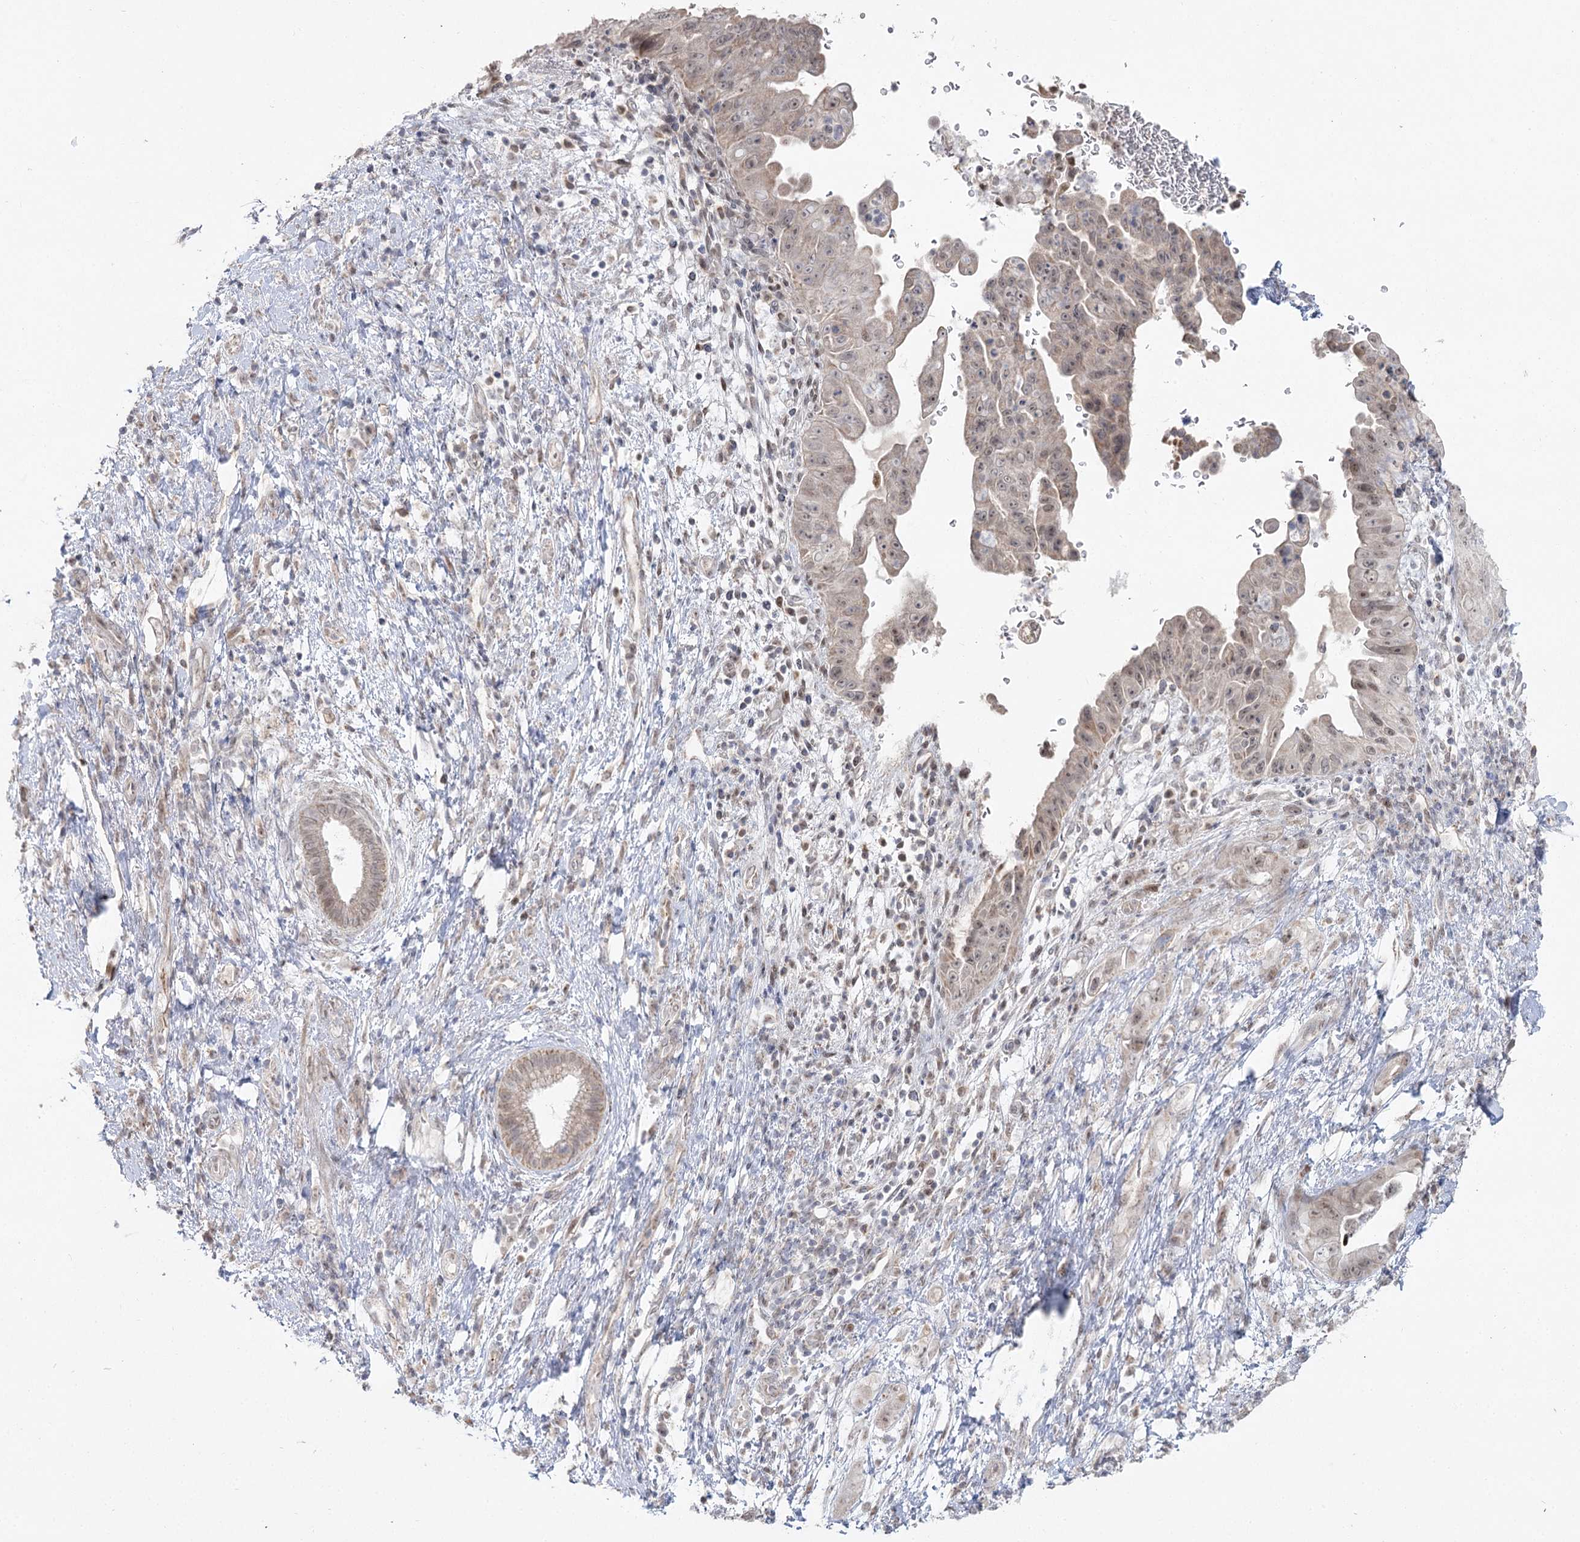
{"staining": {"intensity": "weak", "quantity": "<25%", "location": "cytoplasmic/membranous,nuclear"}, "tissue": "pancreatic cancer", "cell_type": "Tumor cells", "image_type": "cancer", "snomed": [{"axis": "morphology", "description": "Adenocarcinoma, NOS"}, {"axis": "topography", "description": "Pancreas"}], "caption": "Image shows no significant protein positivity in tumor cells of adenocarcinoma (pancreatic).", "gene": "RUFY4", "patient": {"sex": "female", "age": 78}}